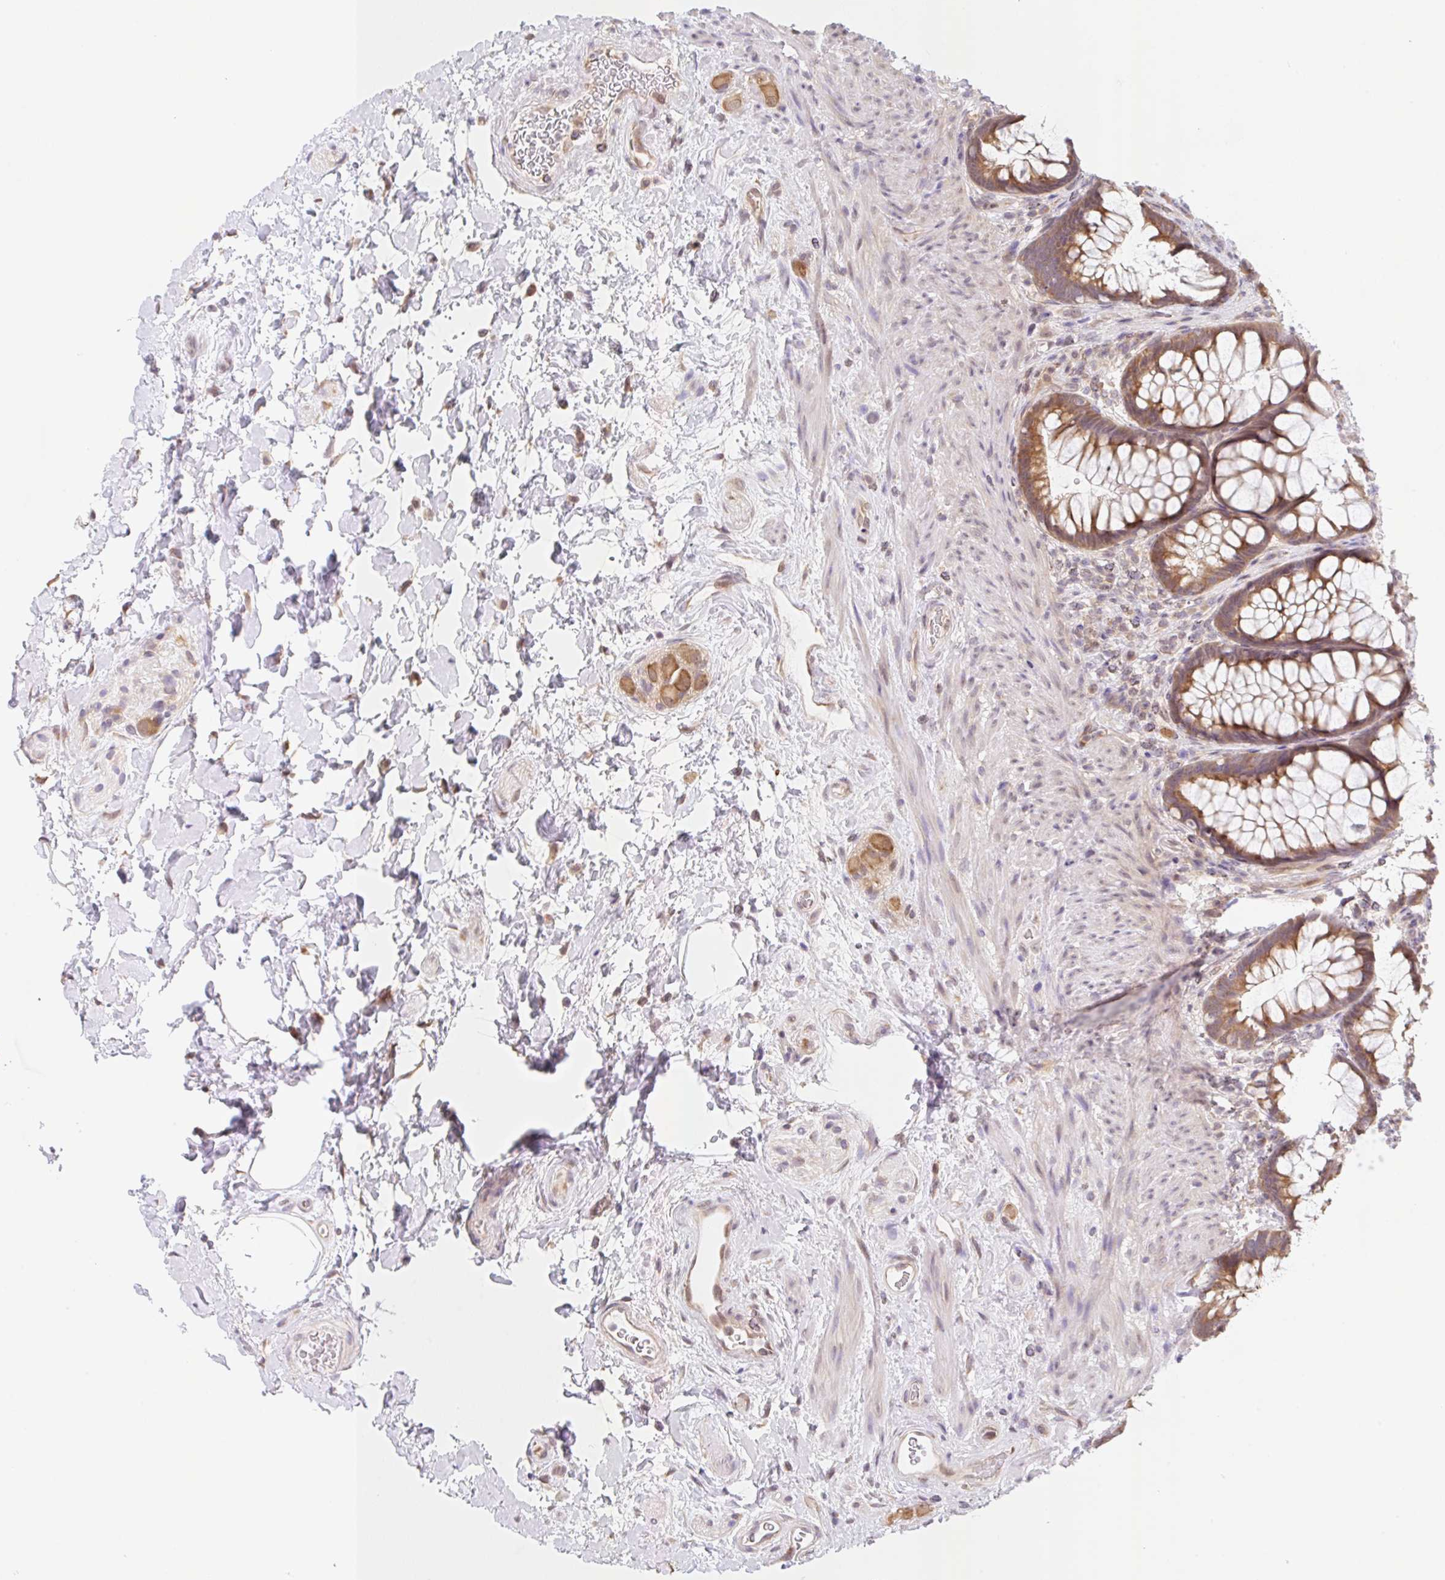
{"staining": {"intensity": "moderate", "quantity": ">75%", "location": "cytoplasmic/membranous"}, "tissue": "rectum", "cell_type": "Glandular cells", "image_type": "normal", "snomed": [{"axis": "morphology", "description": "Normal tissue, NOS"}, {"axis": "topography", "description": "Rectum"}], "caption": "Immunohistochemical staining of benign rectum shows medium levels of moderate cytoplasmic/membranous expression in about >75% of glandular cells. Ihc stains the protein in brown and the nuclei are stained blue.", "gene": "TBPL2", "patient": {"sex": "male", "age": 53}}